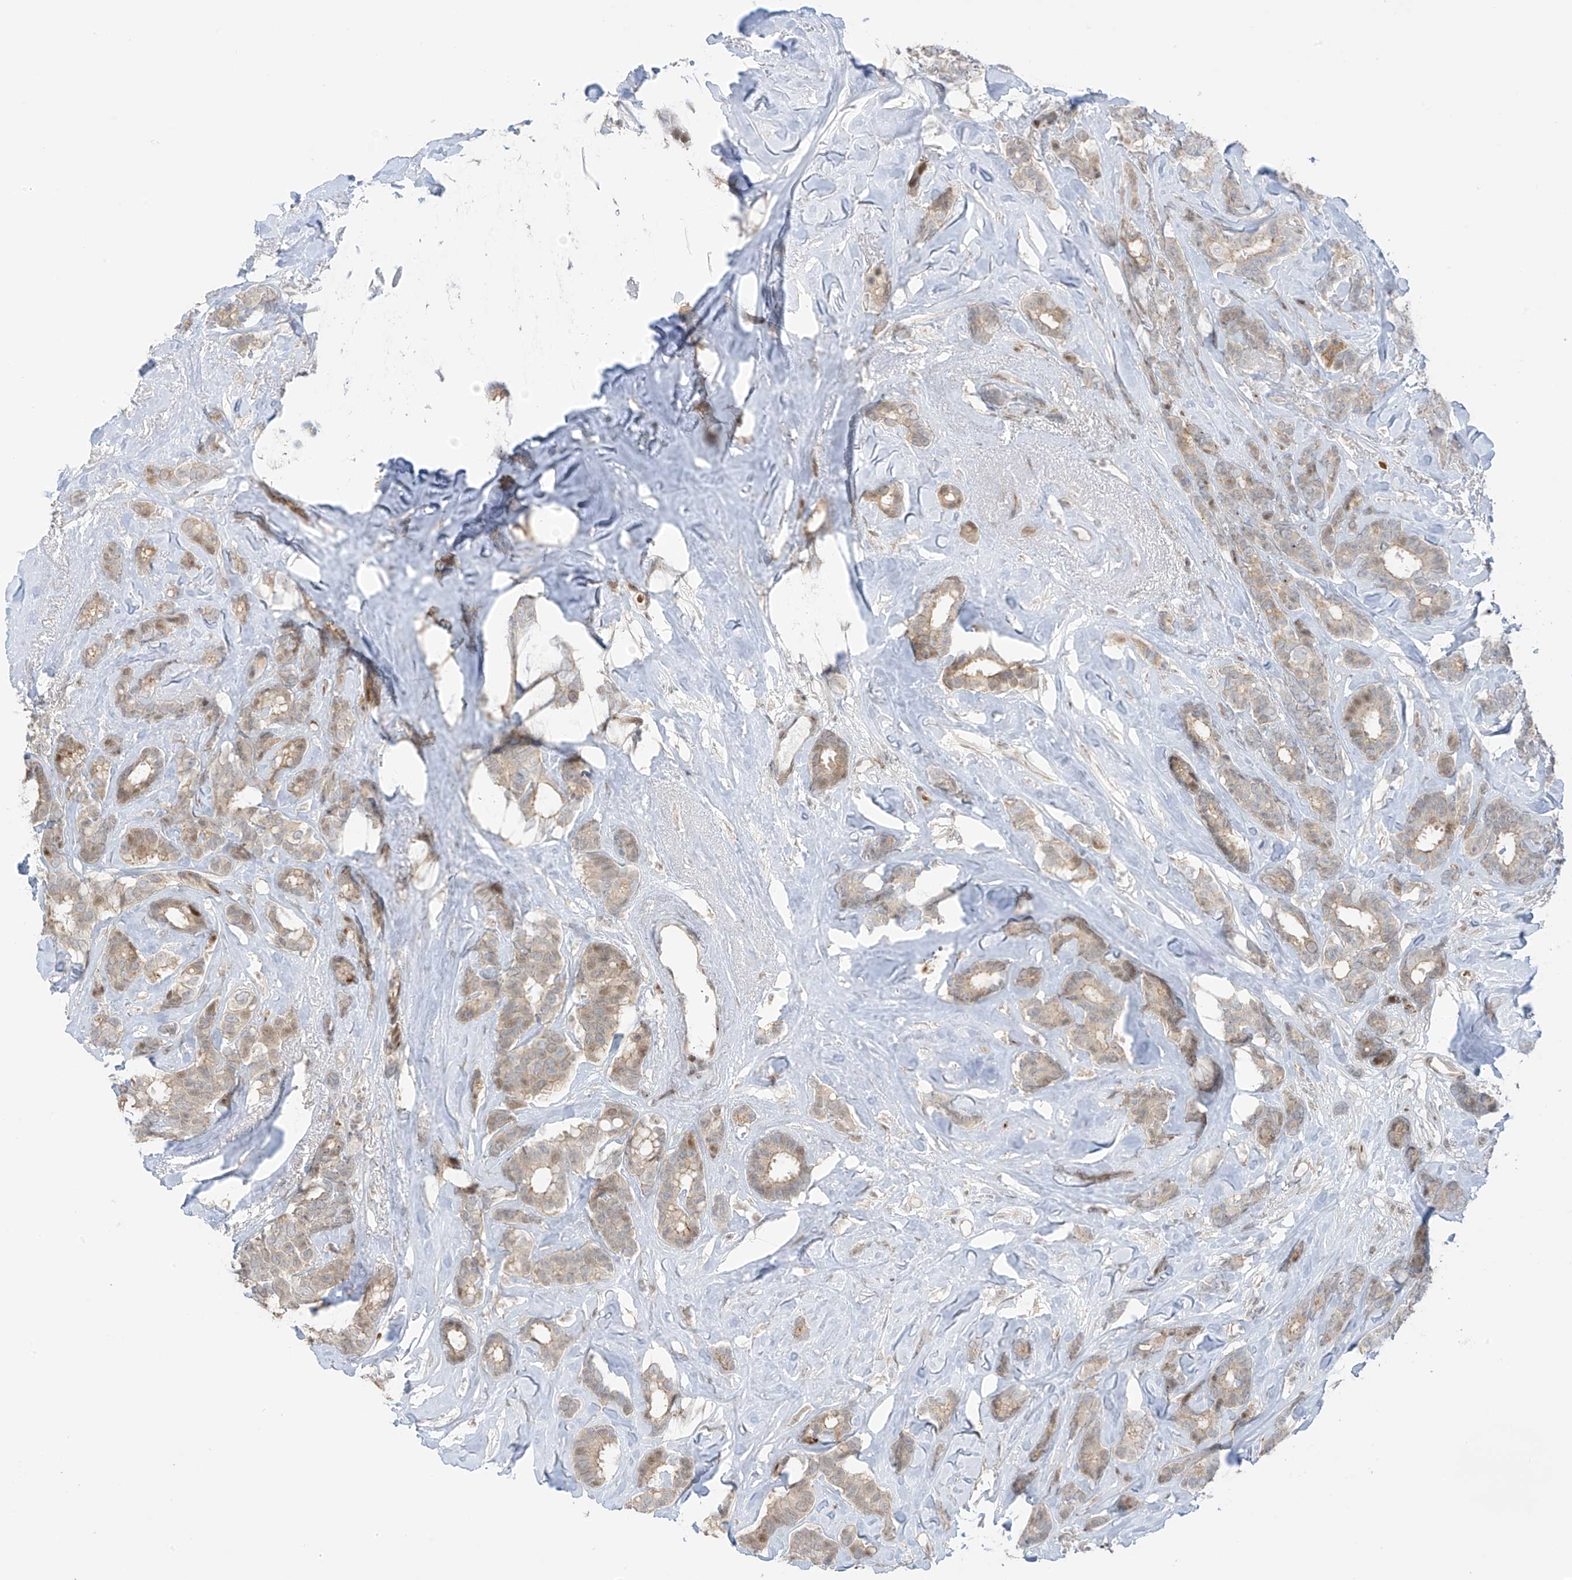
{"staining": {"intensity": "weak", "quantity": "<25%", "location": "cytoplasmic/membranous"}, "tissue": "breast cancer", "cell_type": "Tumor cells", "image_type": "cancer", "snomed": [{"axis": "morphology", "description": "Duct carcinoma"}, {"axis": "topography", "description": "Breast"}], "caption": "There is no significant staining in tumor cells of breast cancer (intraductal carcinoma).", "gene": "ZCWPW2", "patient": {"sex": "female", "age": 87}}